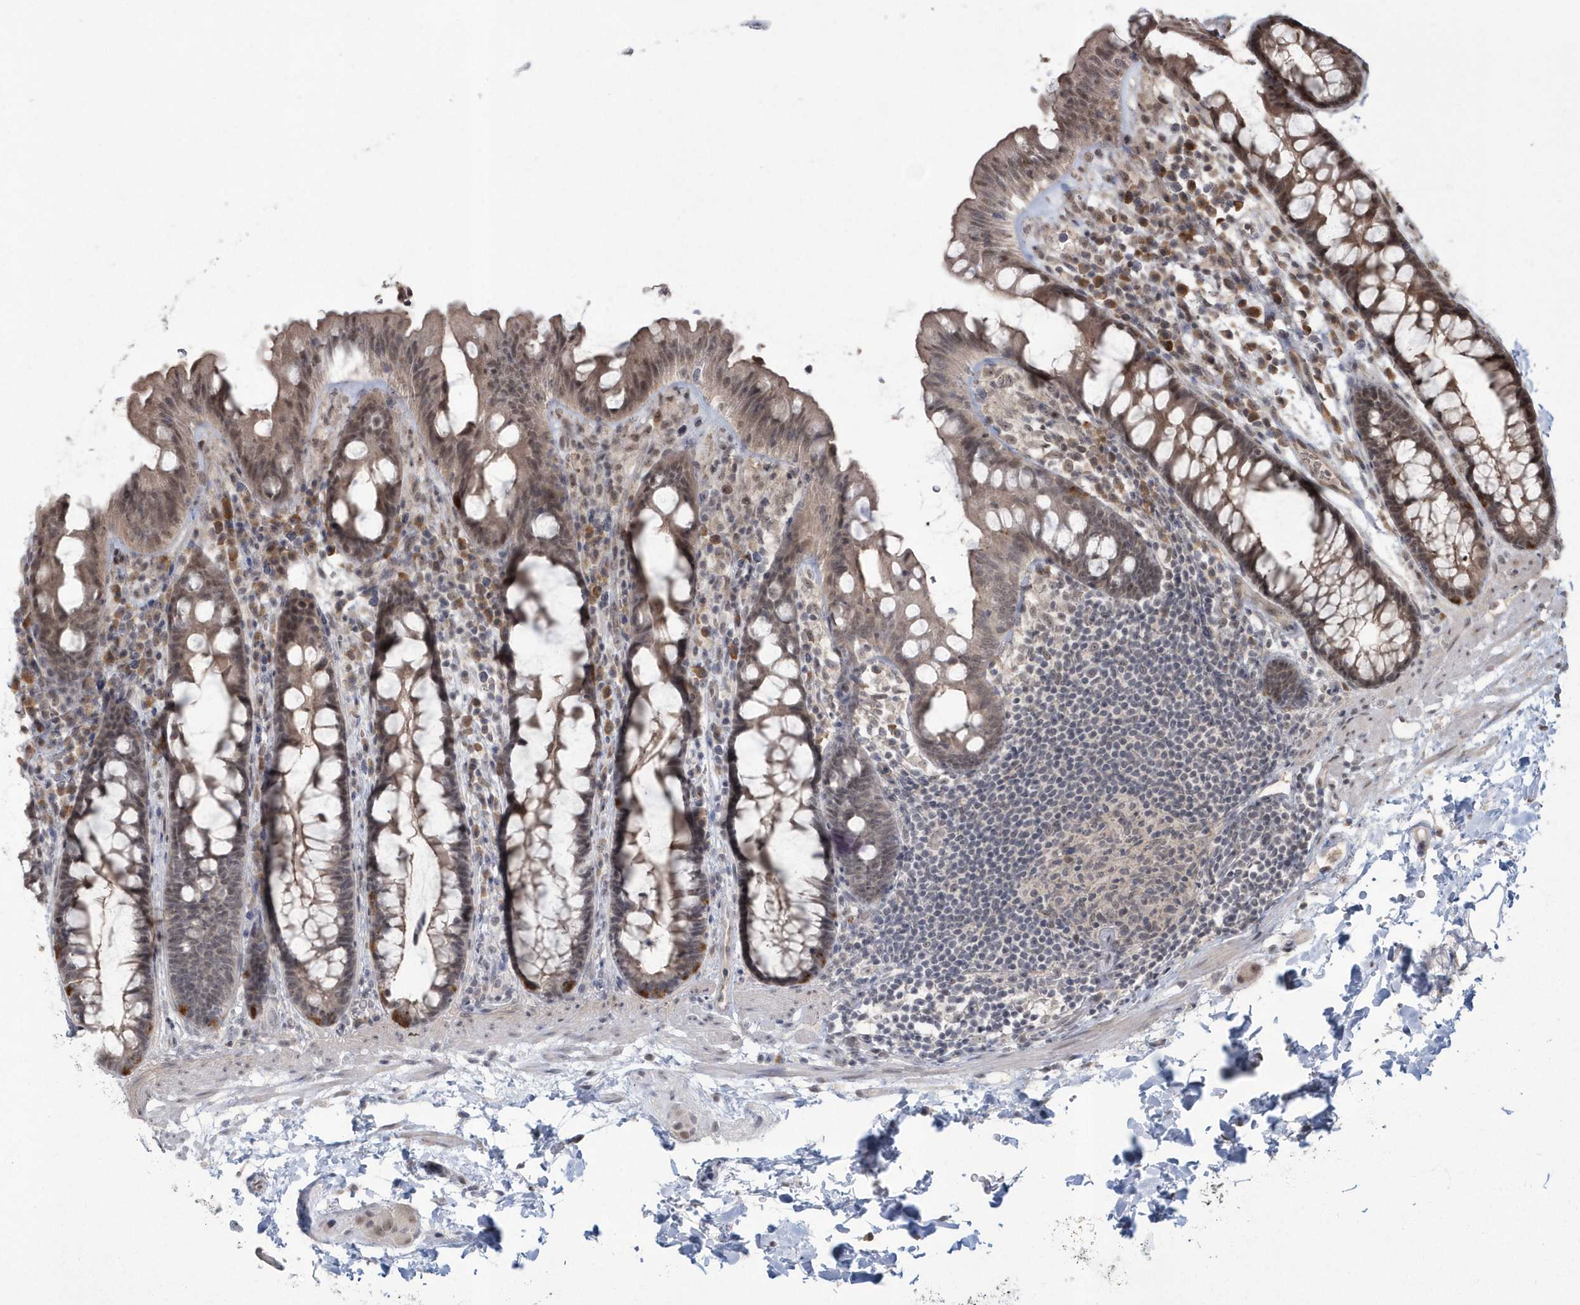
{"staining": {"intensity": "moderate", "quantity": ">75%", "location": "cytoplasmic/membranous,nuclear"}, "tissue": "colon", "cell_type": "Endothelial cells", "image_type": "normal", "snomed": [{"axis": "morphology", "description": "Normal tissue, NOS"}, {"axis": "topography", "description": "Colon"}], "caption": "Colon stained with DAB immunohistochemistry exhibits medium levels of moderate cytoplasmic/membranous,nuclear staining in approximately >75% of endothelial cells. (DAB (3,3'-diaminobenzidine) = brown stain, brightfield microscopy at high magnification).", "gene": "EPB41L4A", "patient": {"sex": "female", "age": 80}}